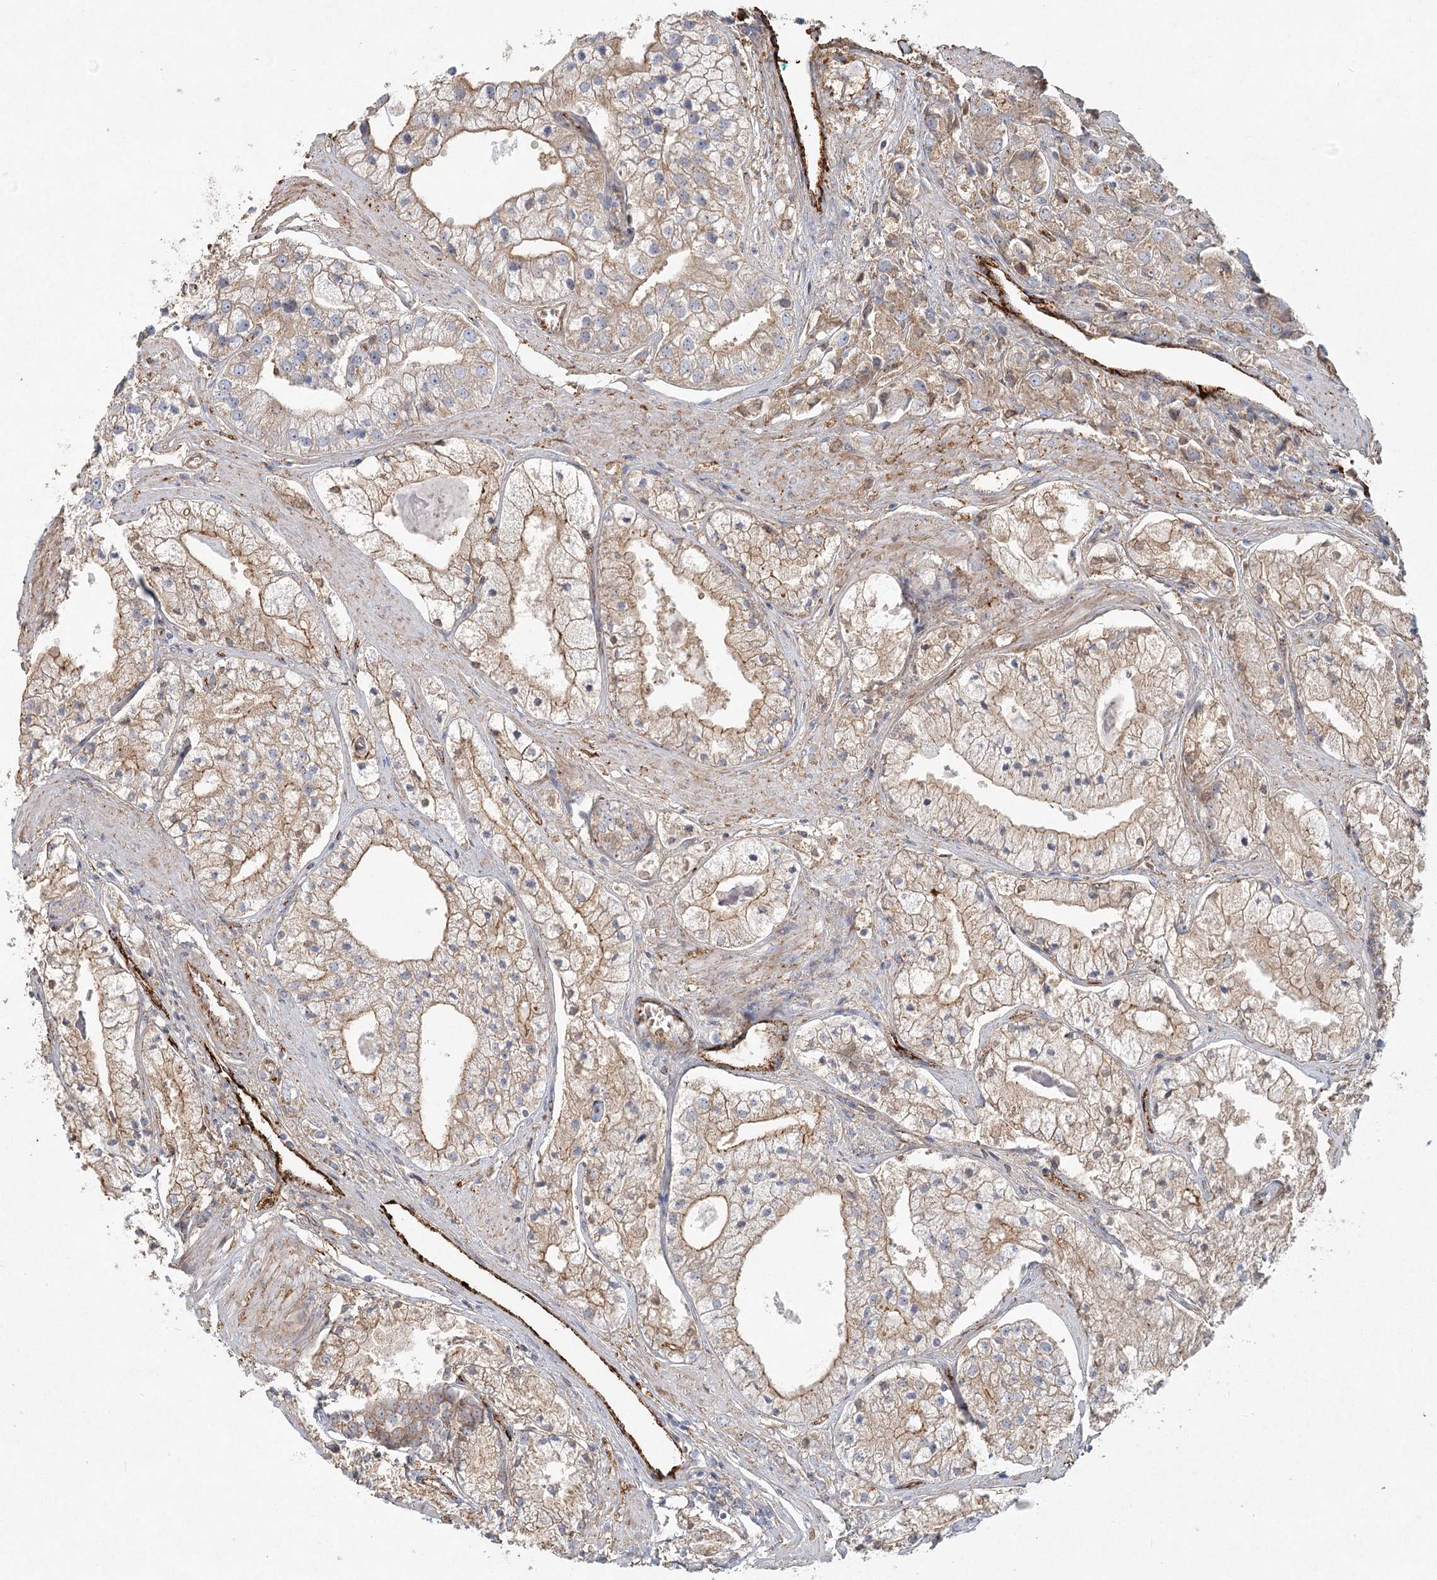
{"staining": {"intensity": "weak", "quantity": "25%-75%", "location": "cytoplasmic/membranous"}, "tissue": "prostate cancer", "cell_type": "Tumor cells", "image_type": "cancer", "snomed": [{"axis": "morphology", "description": "Adenocarcinoma, High grade"}, {"axis": "topography", "description": "Prostate"}], "caption": "Protein staining of prostate cancer tissue exhibits weak cytoplasmic/membranous staining in about 25%-75% of tumor cells.", "gene": "KBTBD4", "patient": {"sex": "male", "age": 50}}